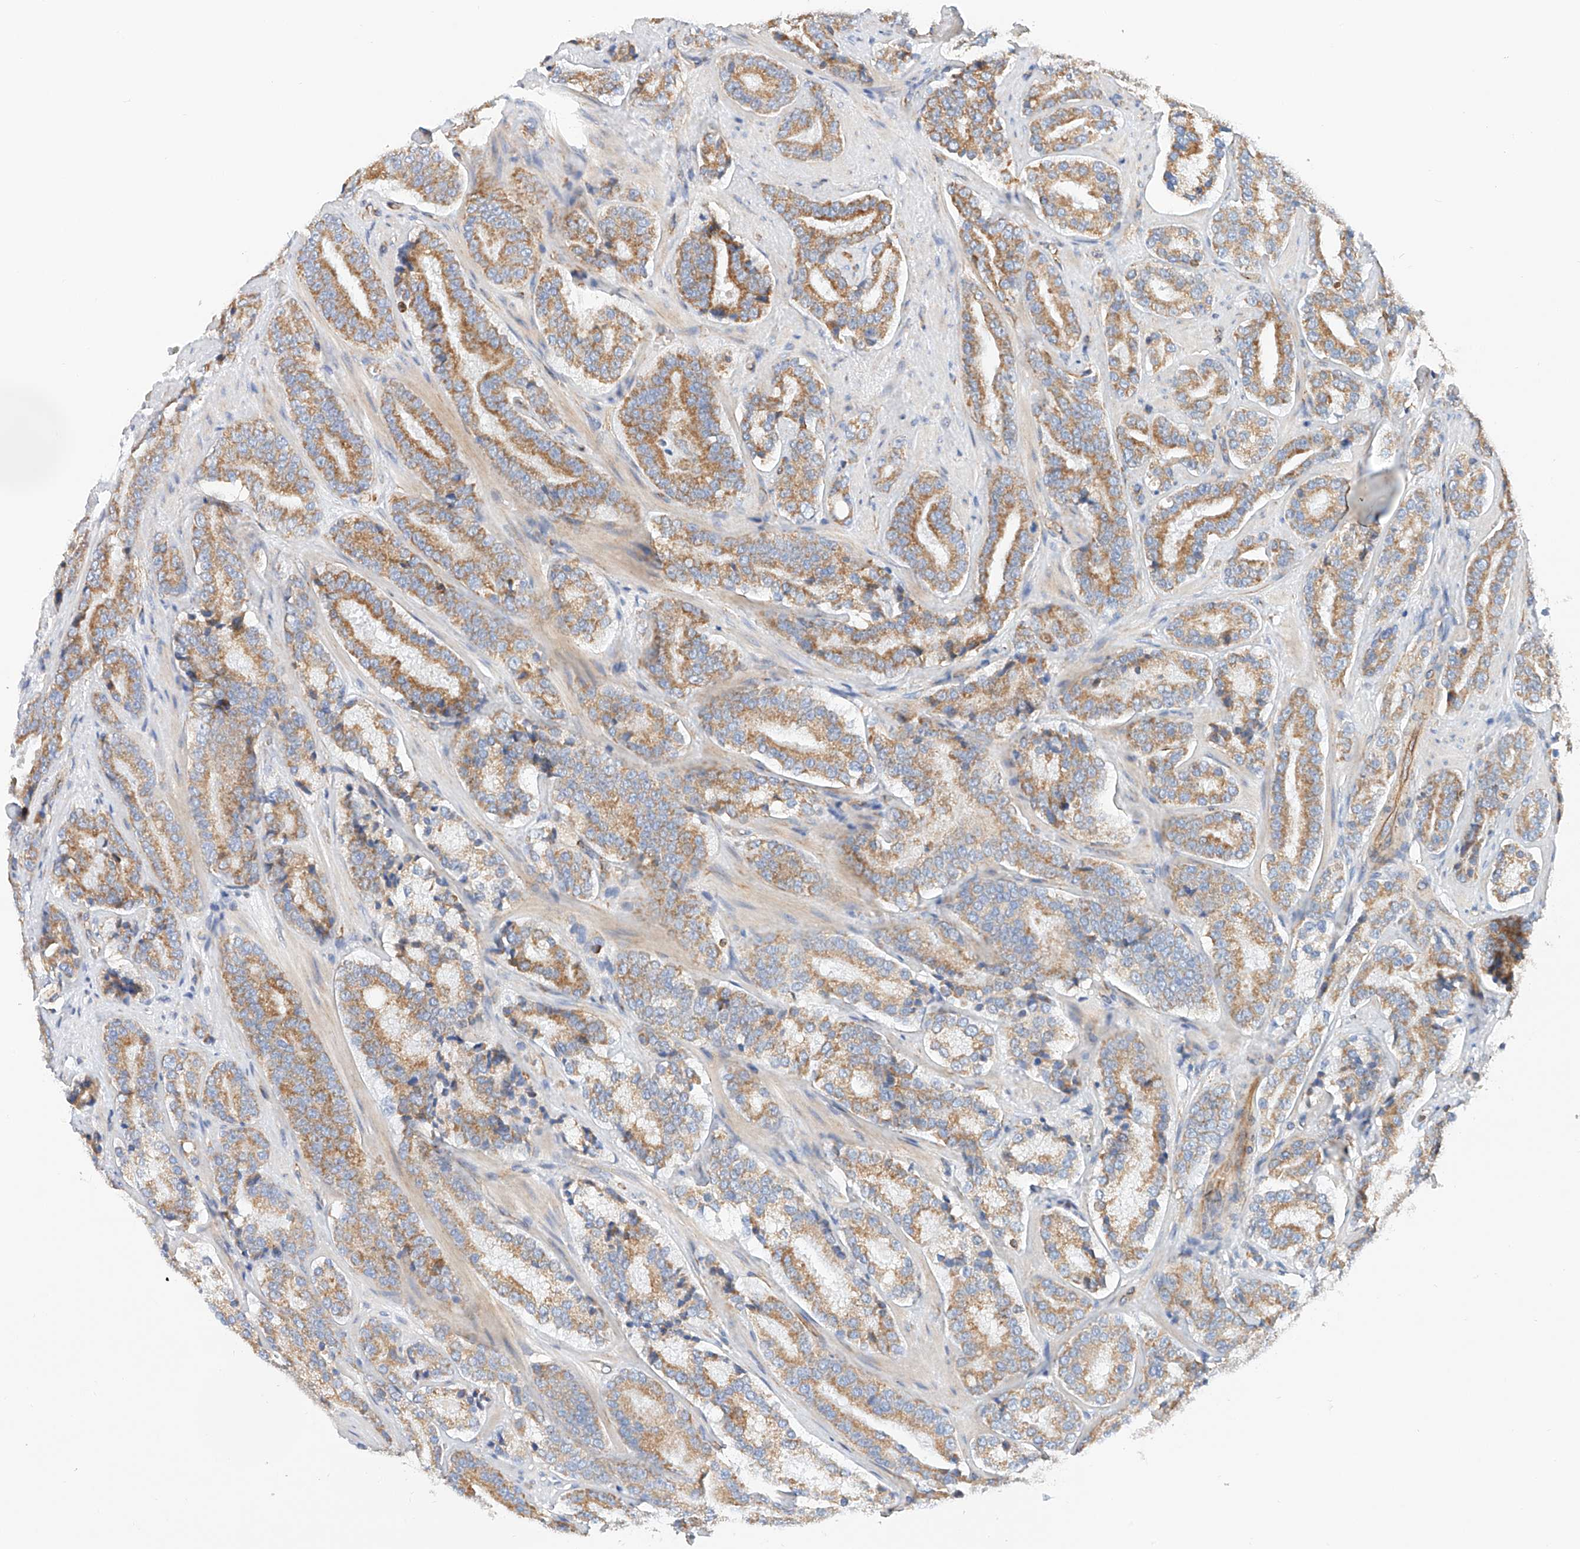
{"staining": {"intensity": "moderate", "quantity": ">75%", "location": "cytoplasmic/membranous"}, "tissue": "prostate cancer", "cell_type": "Tumor cells", "image_type": "cancer", "snomed": [{"axis": "morphology", "description": "Adenocarcinoma, High grade"}, {"axis": "topography", "description": "Prostate"}], "caption": "There is medium levels of moderate cytoplasmic/membranous positivity in tumor cells of prostate high-grade adenocarcinoma, as demonstrated by immunohistochemical staining (brown color).", "gene": "NDUFV3", "patient": {"sex": "male", "age": 60}}